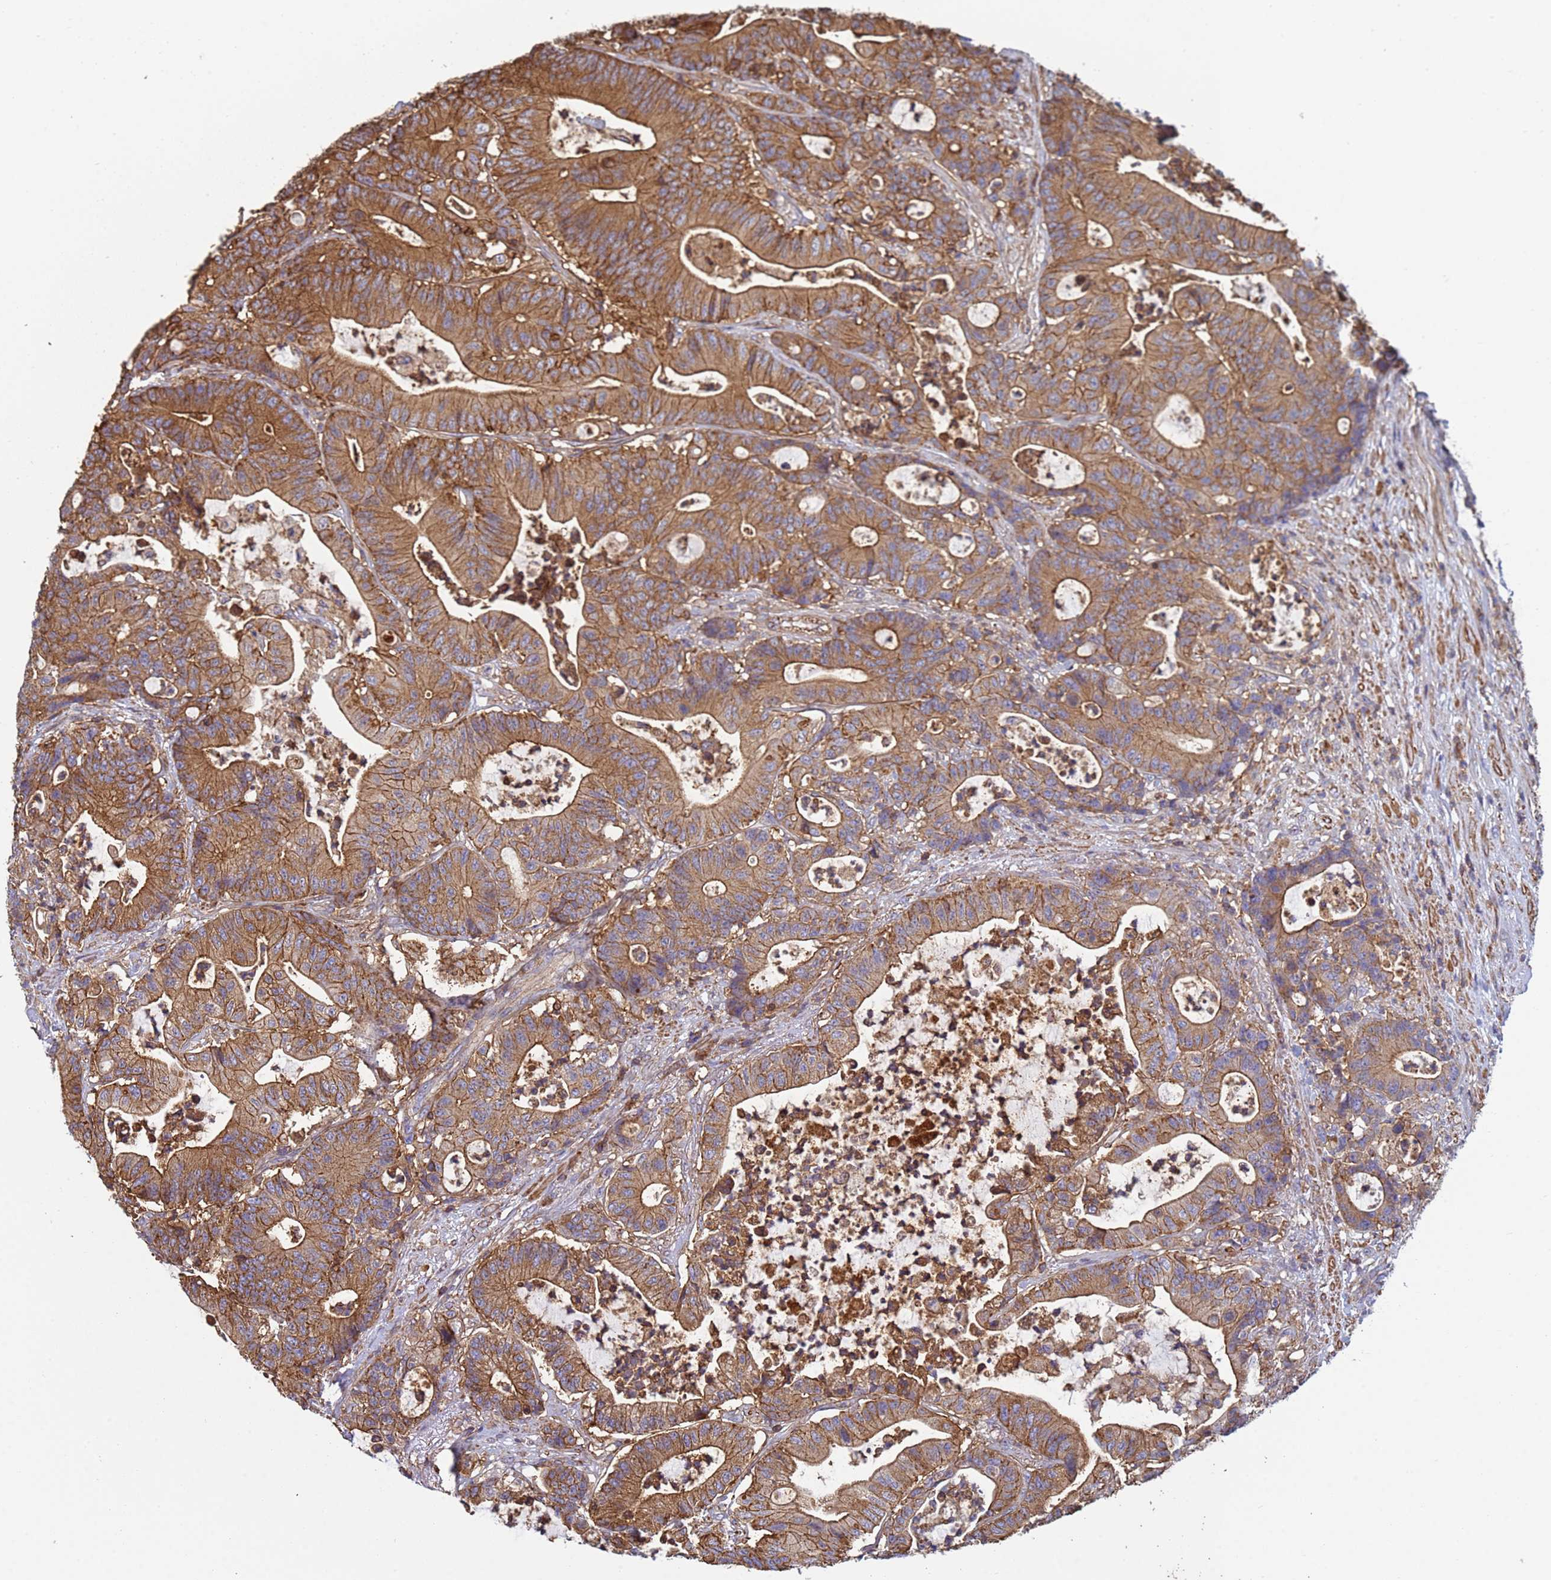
{"staining": {"intensity": "strong", "quantity": ">75%", "location": "cytoplasmic/membranous"}, "tissue": "colorectal cancer", "cell_type": "Tumor cells", "image_type": "cancer", "snomed": [{"axis": "morphology", "description": "Adenocarcinoma, NOS"}, {"axis": "topography", "description": "Colon"}], "caption": "A micrograph showing strong cytoplasmic/membranous positivity in approximately >75% of tumor cells in adenocarcinoma (colorectal), as visualized by brown immunohistochemical staining.", "gene": "ZNG1B", "patient": {"sex": "female", "age": 84}}